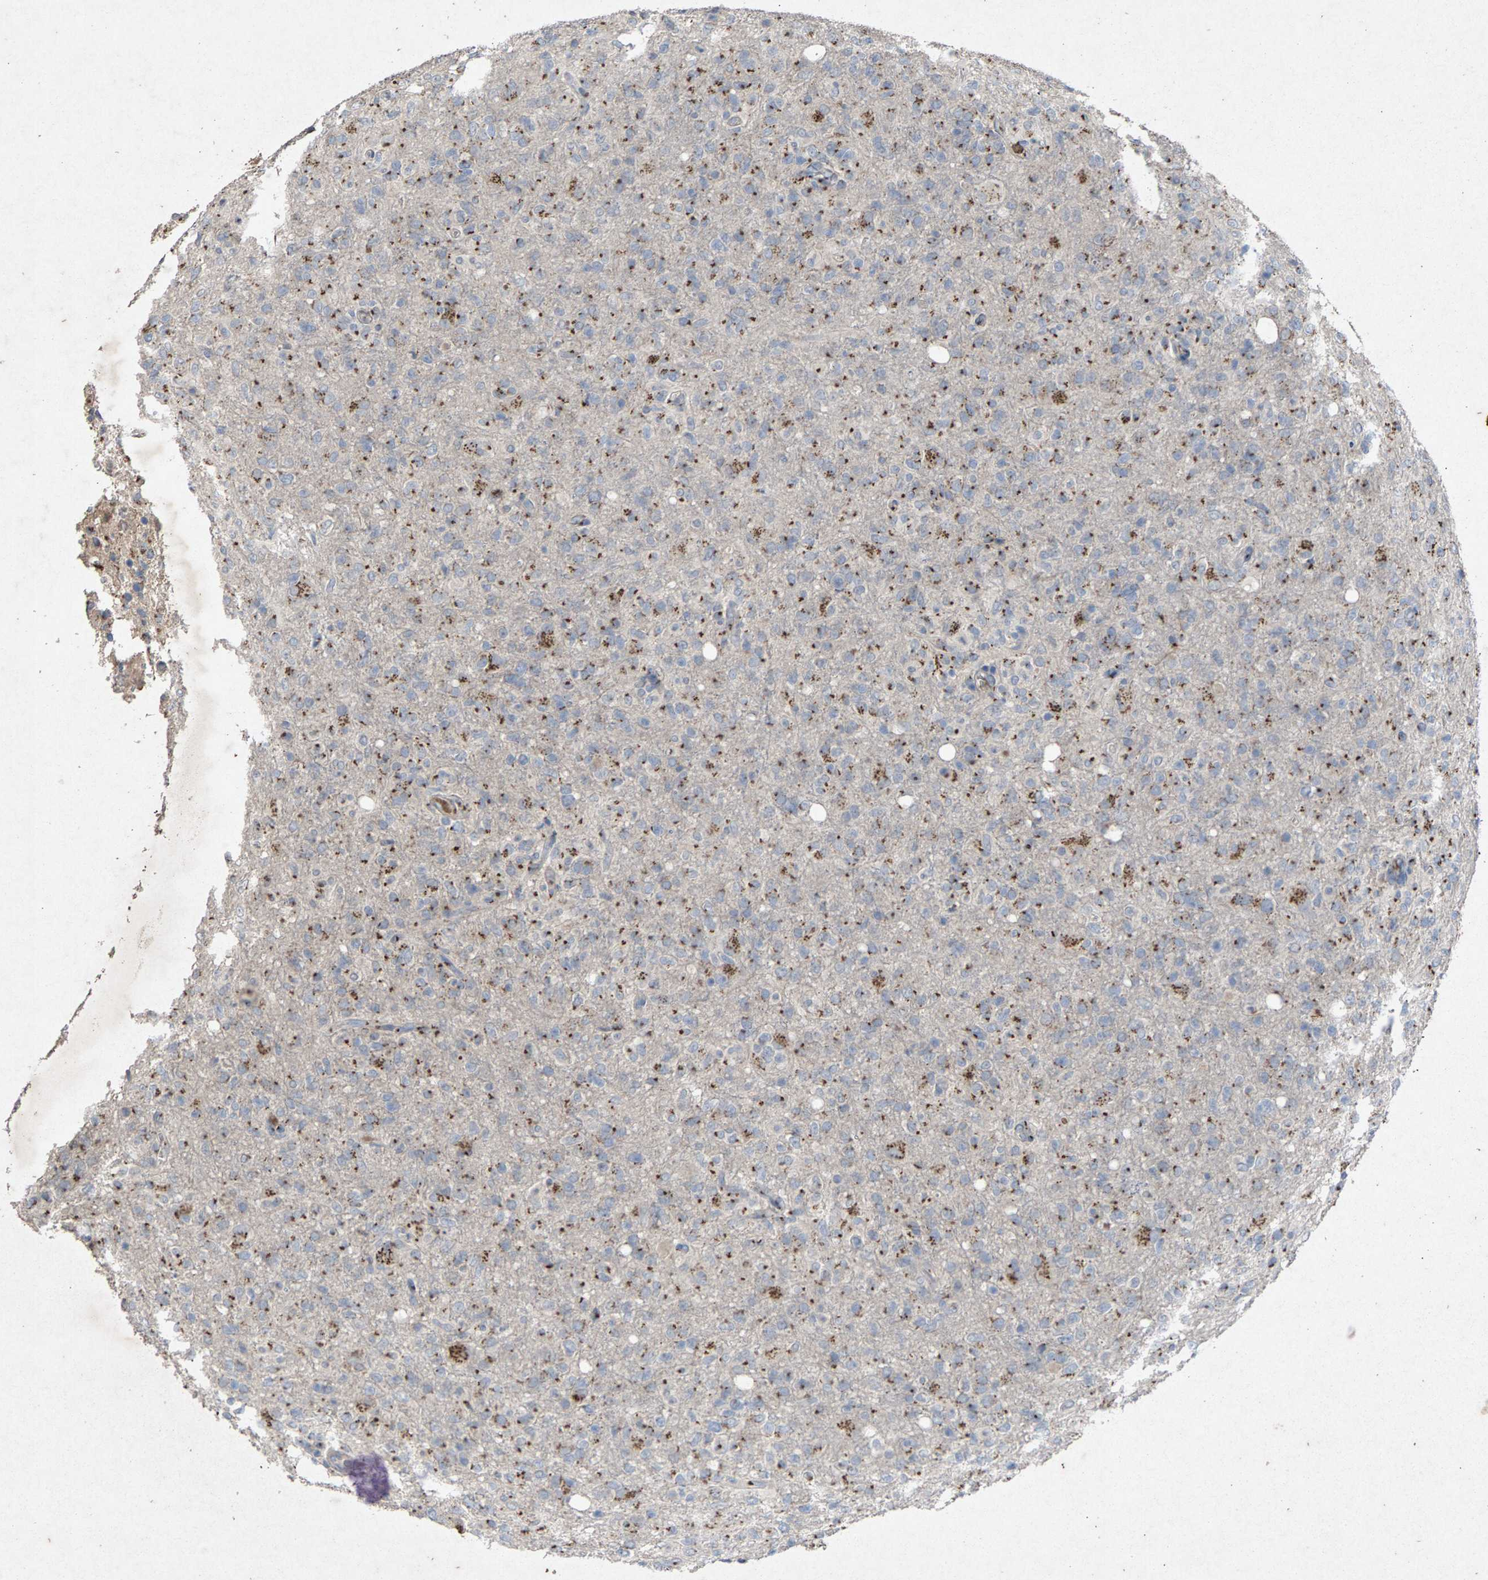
{"staining": {"intensity": "moderate", "quantity": ">75%", "location": "cytoplasmic/membranous"}, "tissue": "glioma", "cell_type": "Tumor cells", "image_type": "cancer", "snomed": [{"axis": "morphology", "description": "Glioma, malignant, High grade"}, {"axis": "topography", "description": "Brain"}], "caption": "This photomicrograph exhibits immunohistochemistry staining of high-grade glioma (malignant), with medium moderate cytoplasmic/membranous expression in about >75% of tumor cells.", "gene": "MAN2A1", "patient": {"sex": "female", "age": 57}}